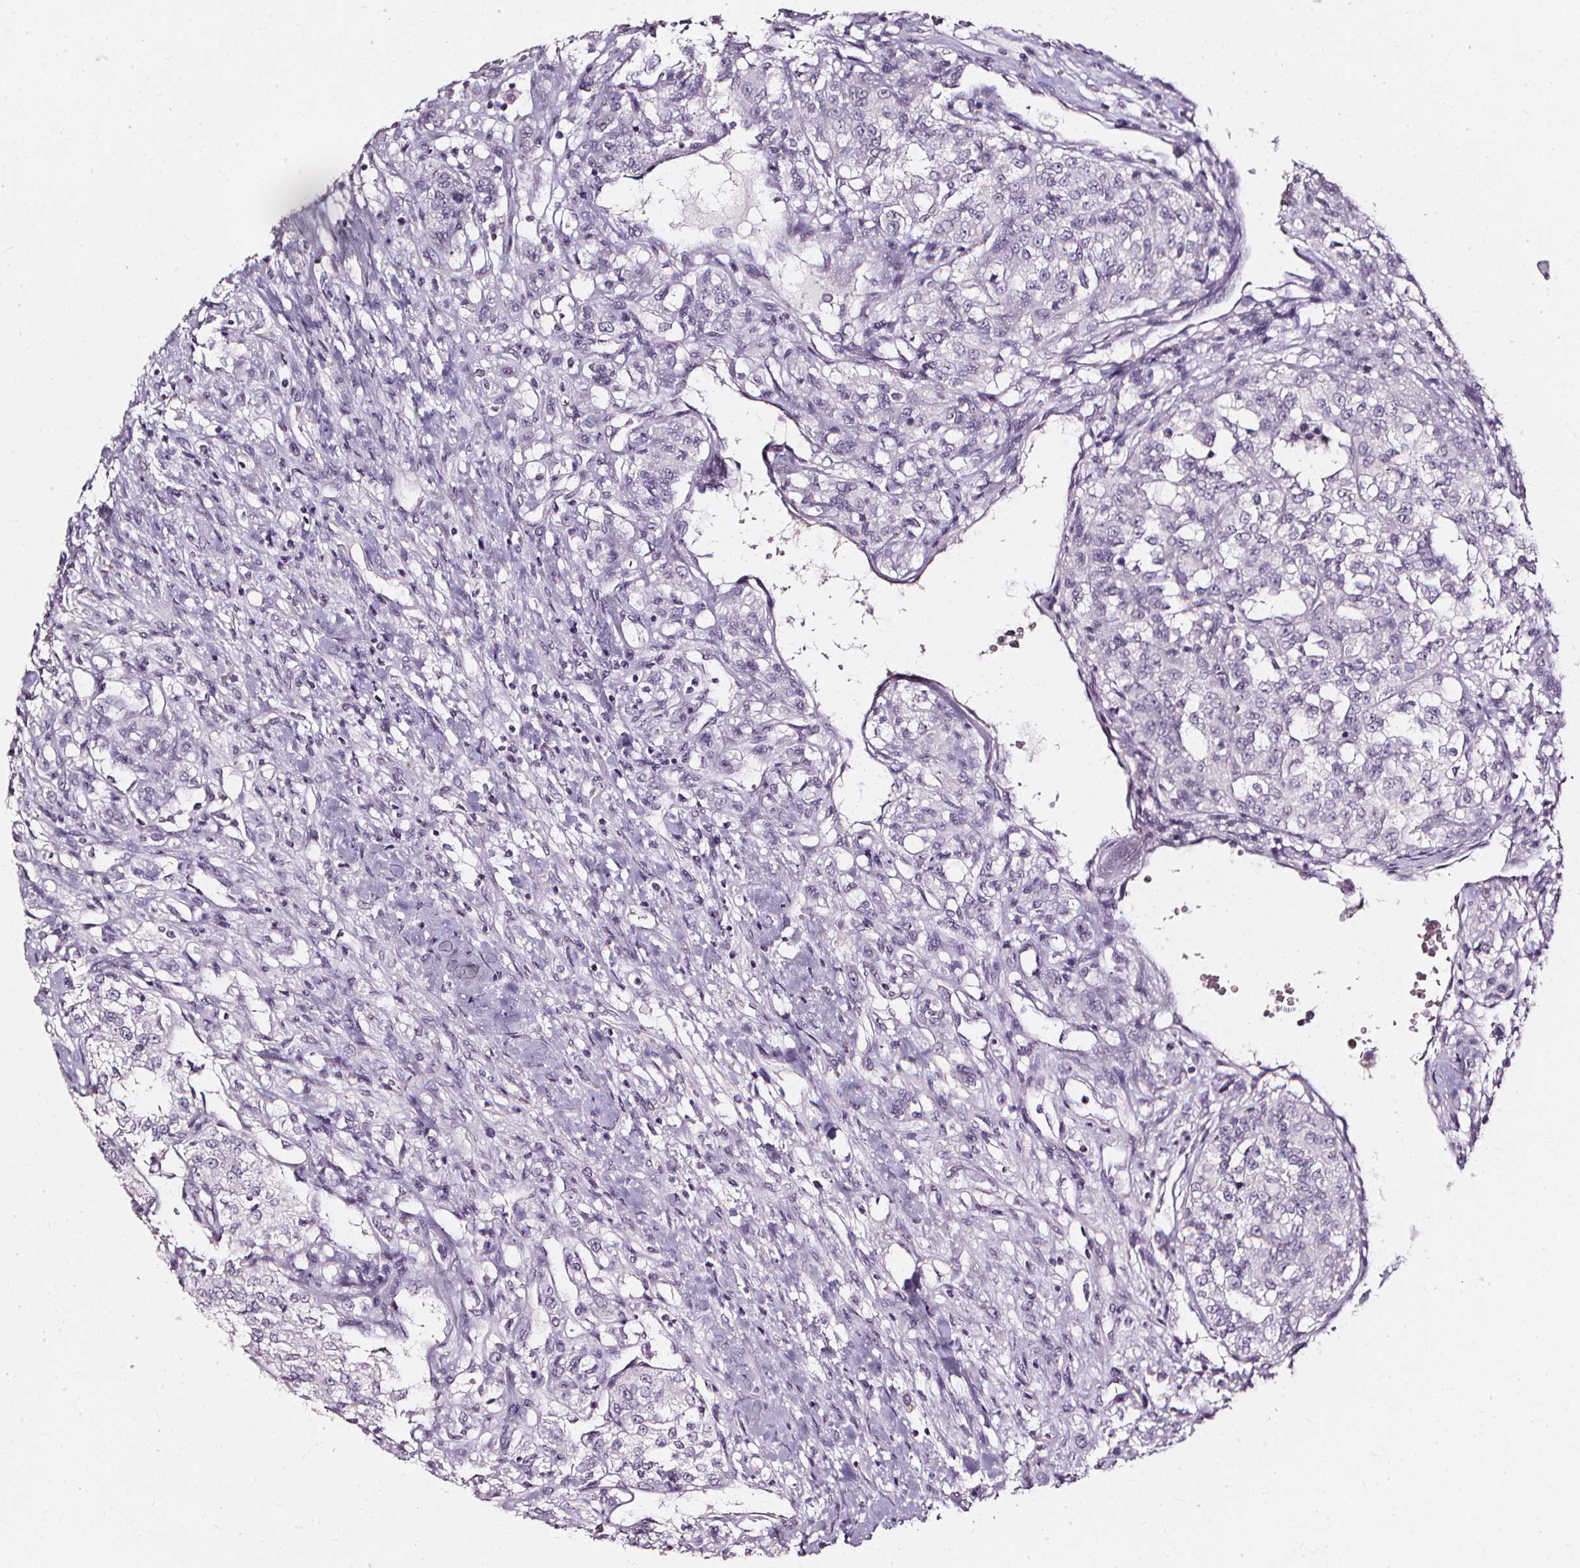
{"staining": {"intensity": "negative", "quantity": "none", "location": "none"}, "tissue": "renal cancer", "cell_type": "Tumor cells", "image_type": "cancer", "snomed": [{"axis": "morphology", "description": "Adenocarcinoma, NOS"}, {"axis": "topography", "description": "Kidney"}], "caption": "DAB immunohistochemical staining of adenocarcinoma (renal) reveals no significant positivity in tumor cells. Nuclei are stained in blue.", "gene": "DEFA5", "patient": {"sex": "female", "age": 63}}